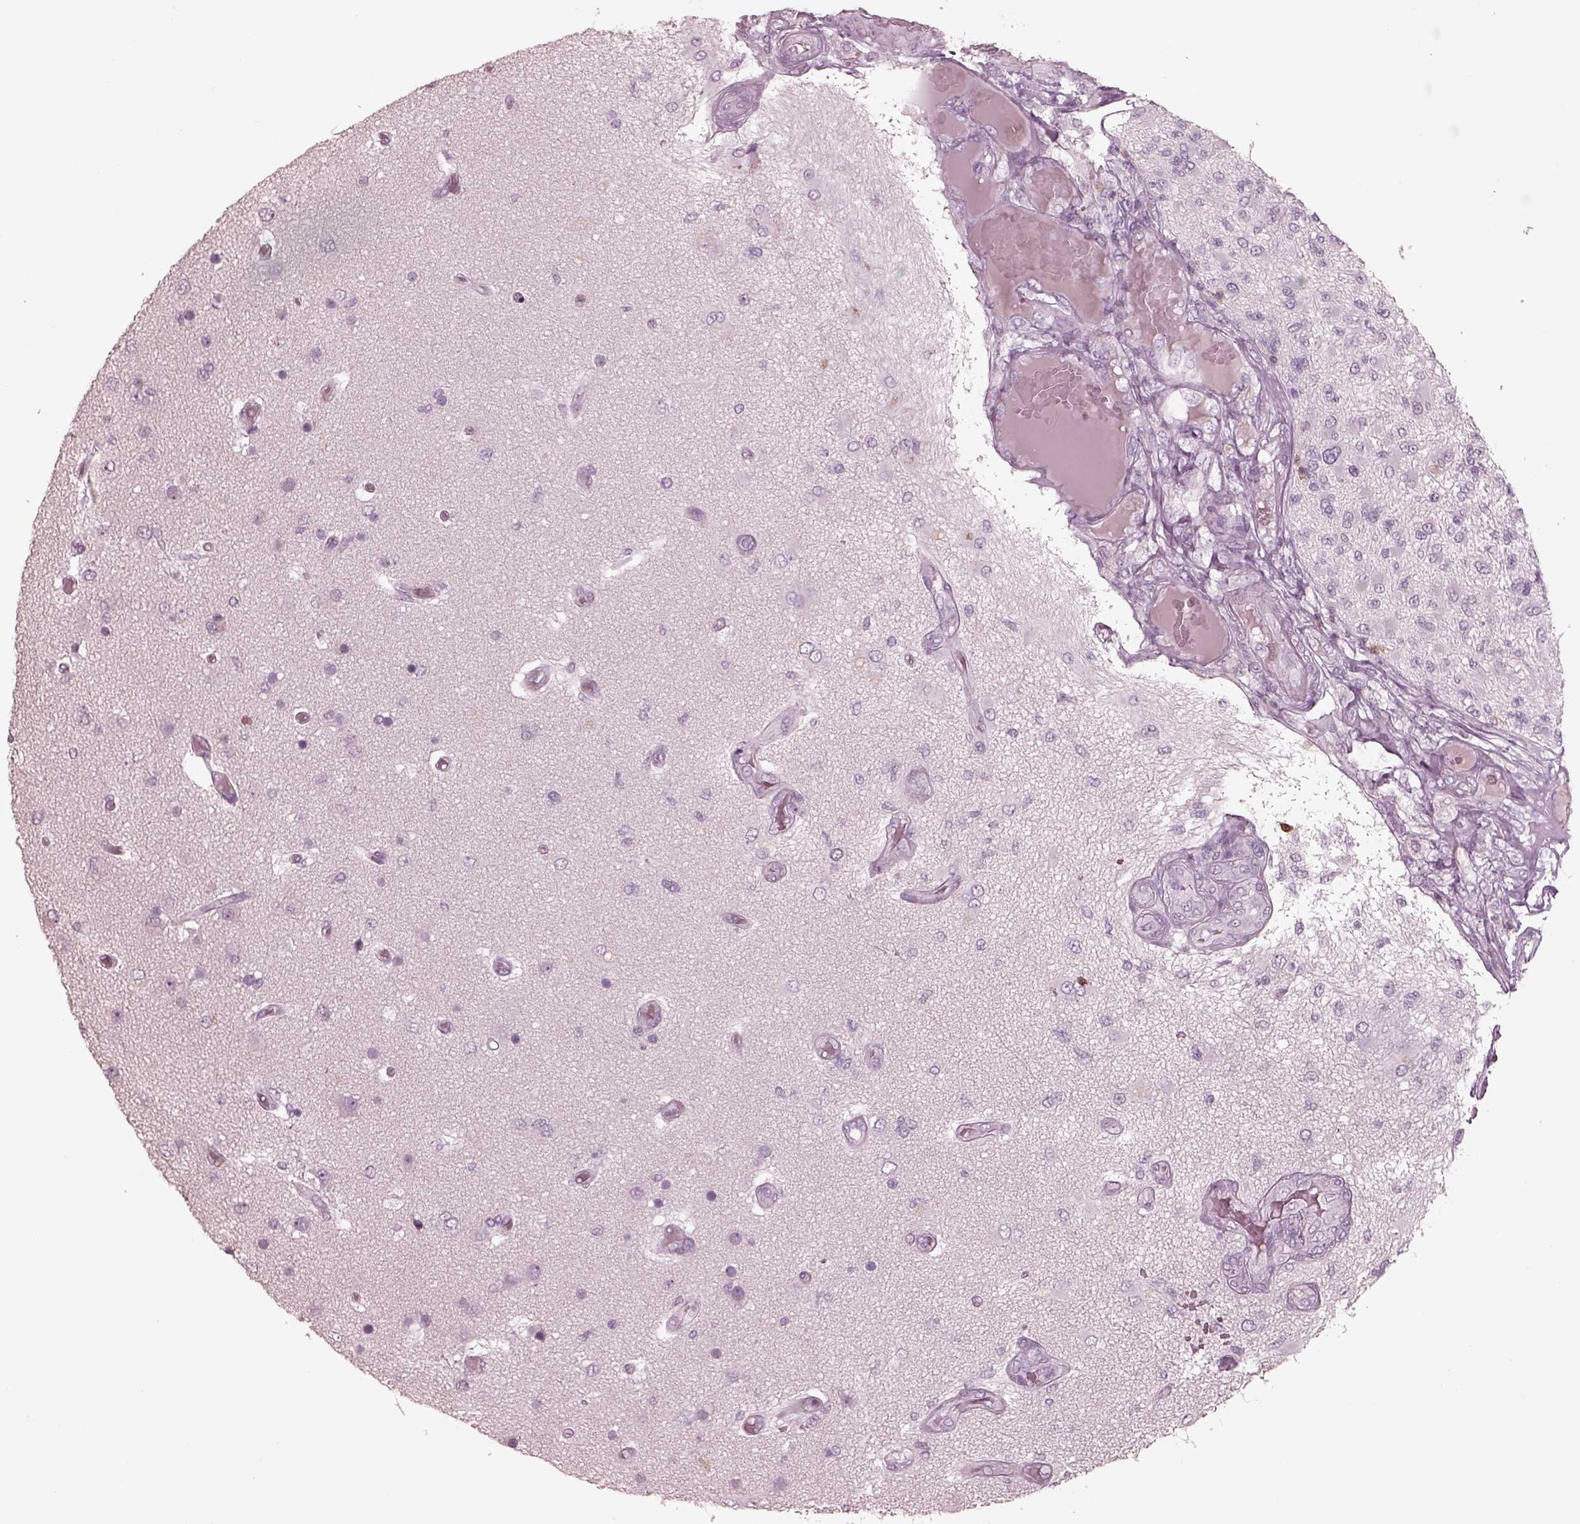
{"staining": {"intensity": "negative", "quantity": "none", "location": "none"}, "tissue": "glioma", "cell_type": "Tumor cells", "image_type": "cancer", "snomed": [{"axis": "morphology", "description": "Glioma, malignant, High grade"}, {"axis": "topography", "description": "Brain"}], "caption": "Immunohistochemical staining of malignant glioma (high-grade) displays no significant expression in tumor cells.", "gene": "PDCD1", "patient": {"sex": "female", "age": 63}}